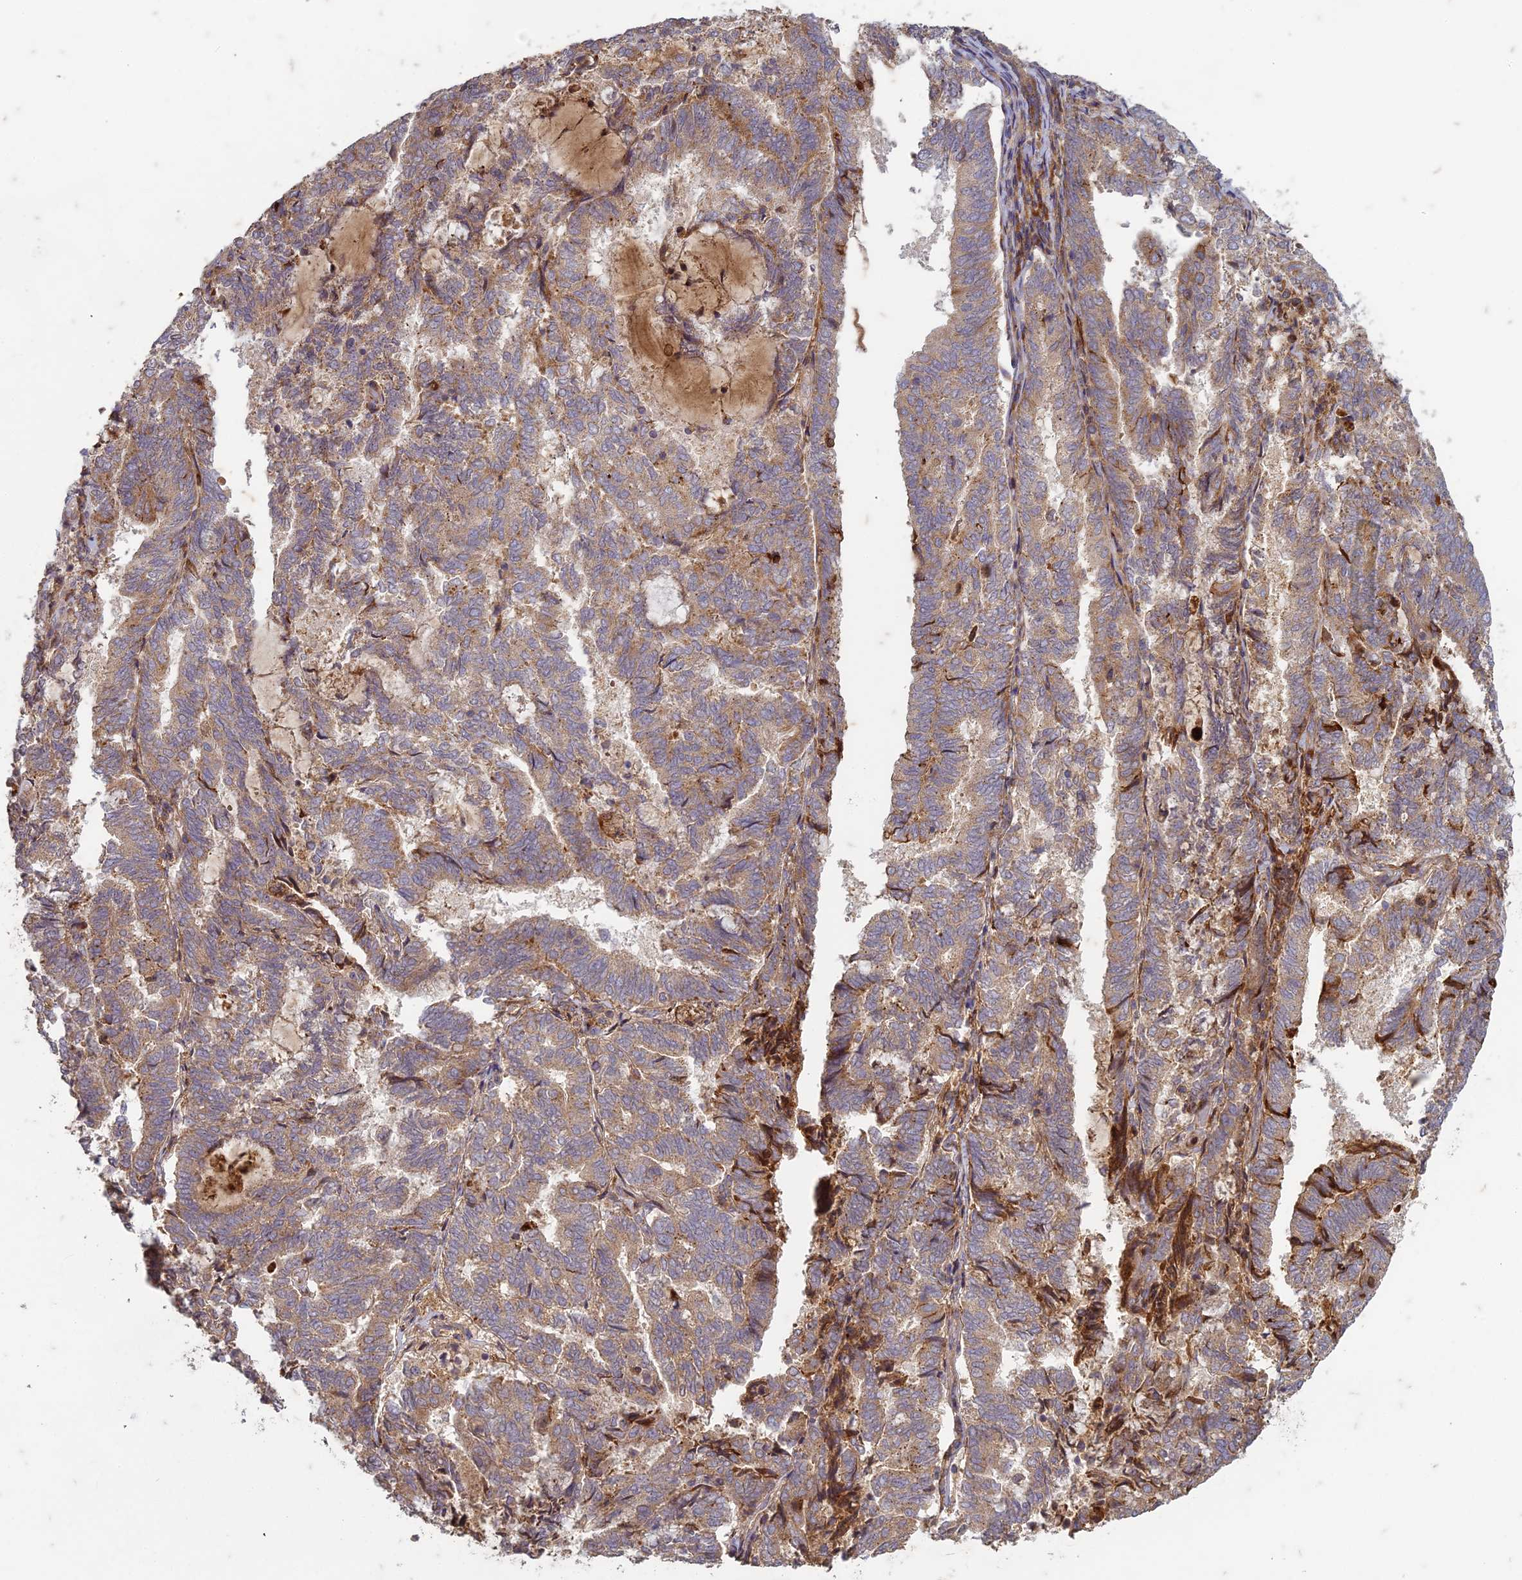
{"staining": {"intensity": "moderate", "quantity": ">75%", "location": "cytoplasmic/membranous"}, "tissue": "endometrial cancer", "cell_type": "Tumor cells", "image_type": "cancer", "snomed": [{"axis": "morphology", "description": "Adenocarcinoma, NOS"}, {"axis": "topography", "description": "Endometrium"}], "caption": "Immunohistochemical staining of endometrial adenocarcinoma reveals medium levels of moderate cytoplasmic/membranous positivity in about >75% of tumor cells. (Brightfield microscopy of DAB IHC at high magnification).", "gene": "TCF25", "patient": {"sex": "female", "age": 80}}